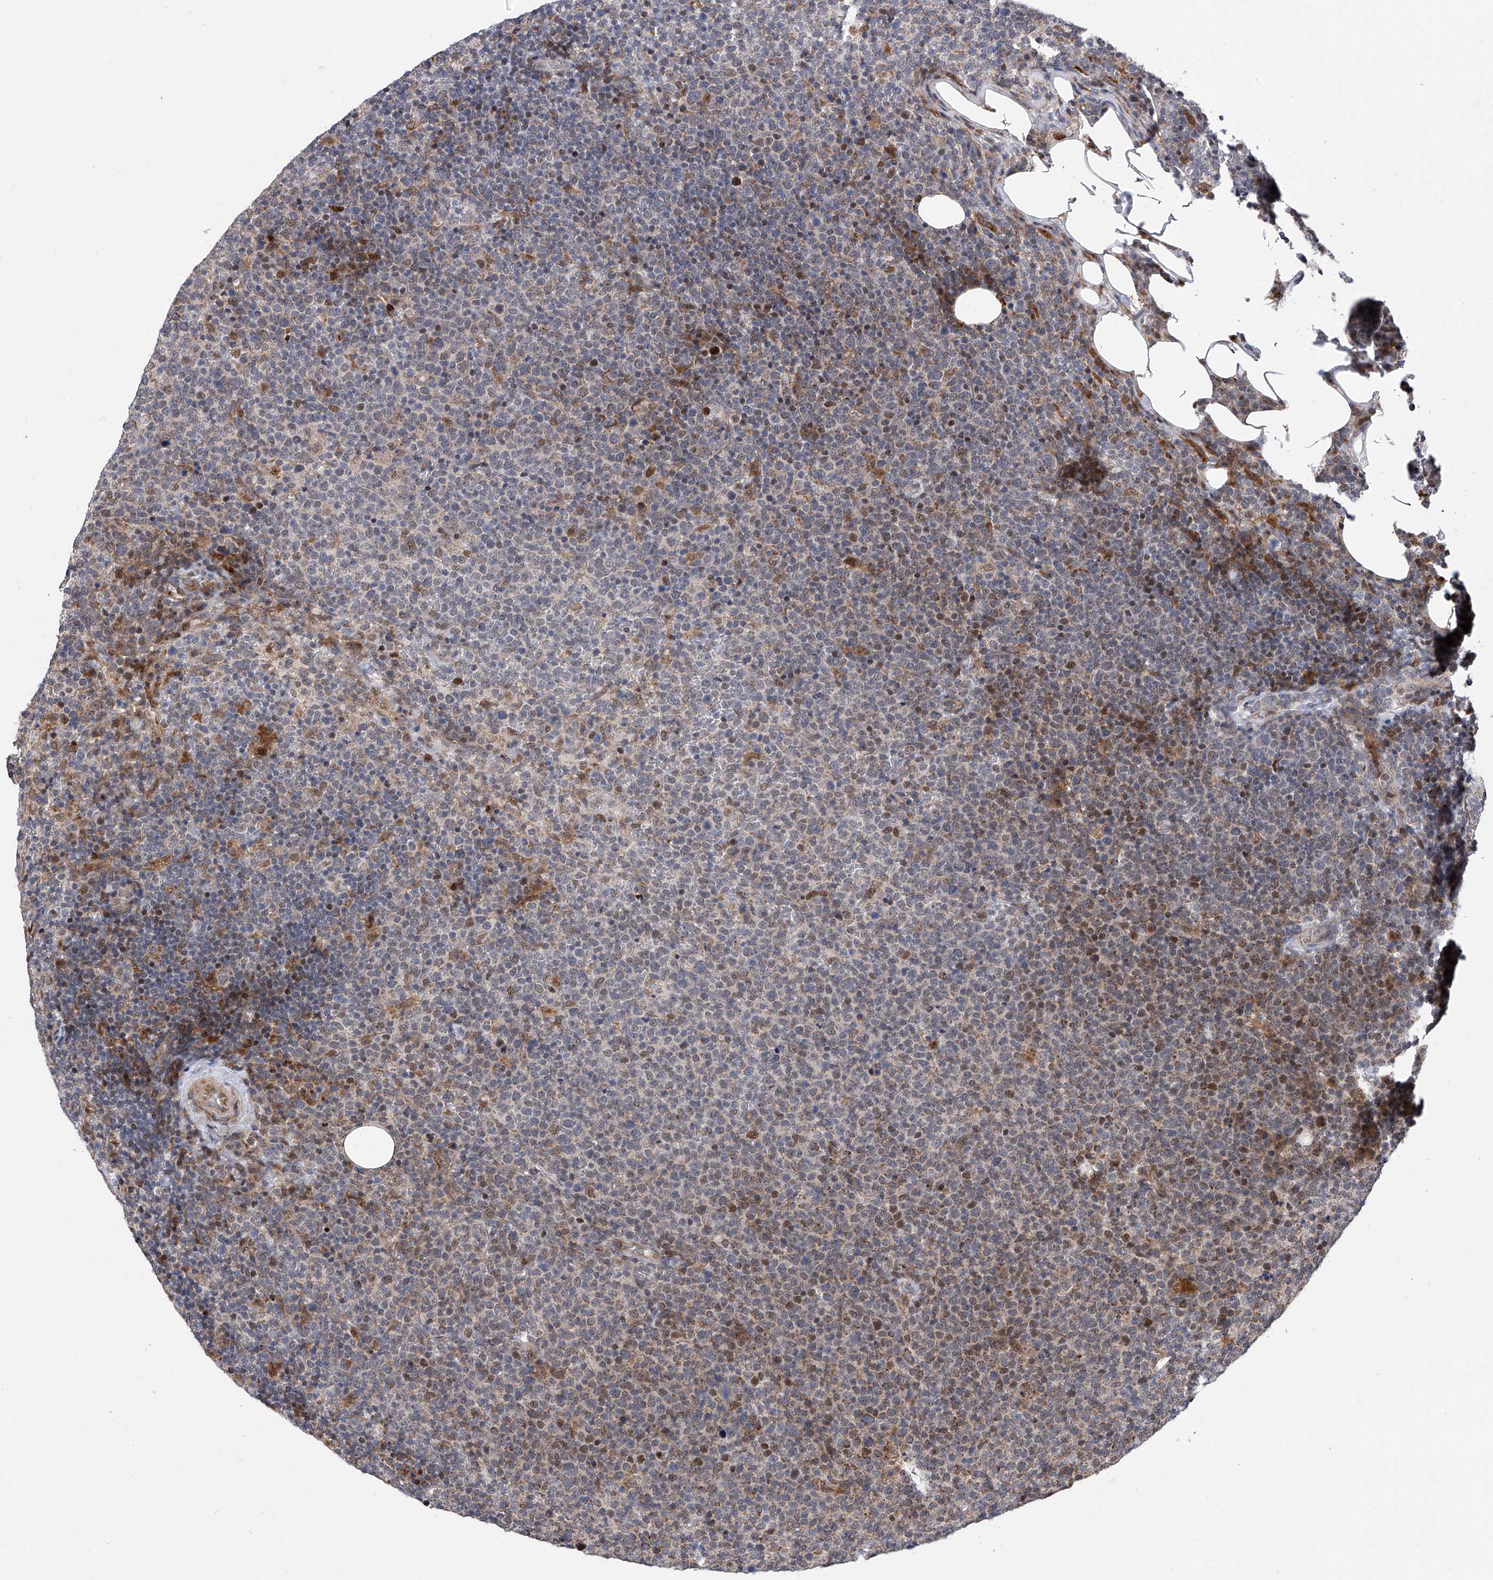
{"staining": {"intensity": "moderate", "quantity": "<25%", "location": "cytoplasmic/membranous"}, "tissue": "lymphoma", "cell_type": "Tumor cells", "image_type": "cancer", "snomed": [{"axis": "morphology", "description": "Malignant lymphoma, non-Hodgkin's type, High grade"}, {"axis": "topography", "description": "Lymph node"}], "caption": "Immunohistochemical staining of human lymphoma reveals moderate cytoplasmic/membranous protein positivity in about <25% of tumor cells. Nuclei are stained in blue.", "gene": "FARP2", "patient": {"sex": "male", "age": 61}}